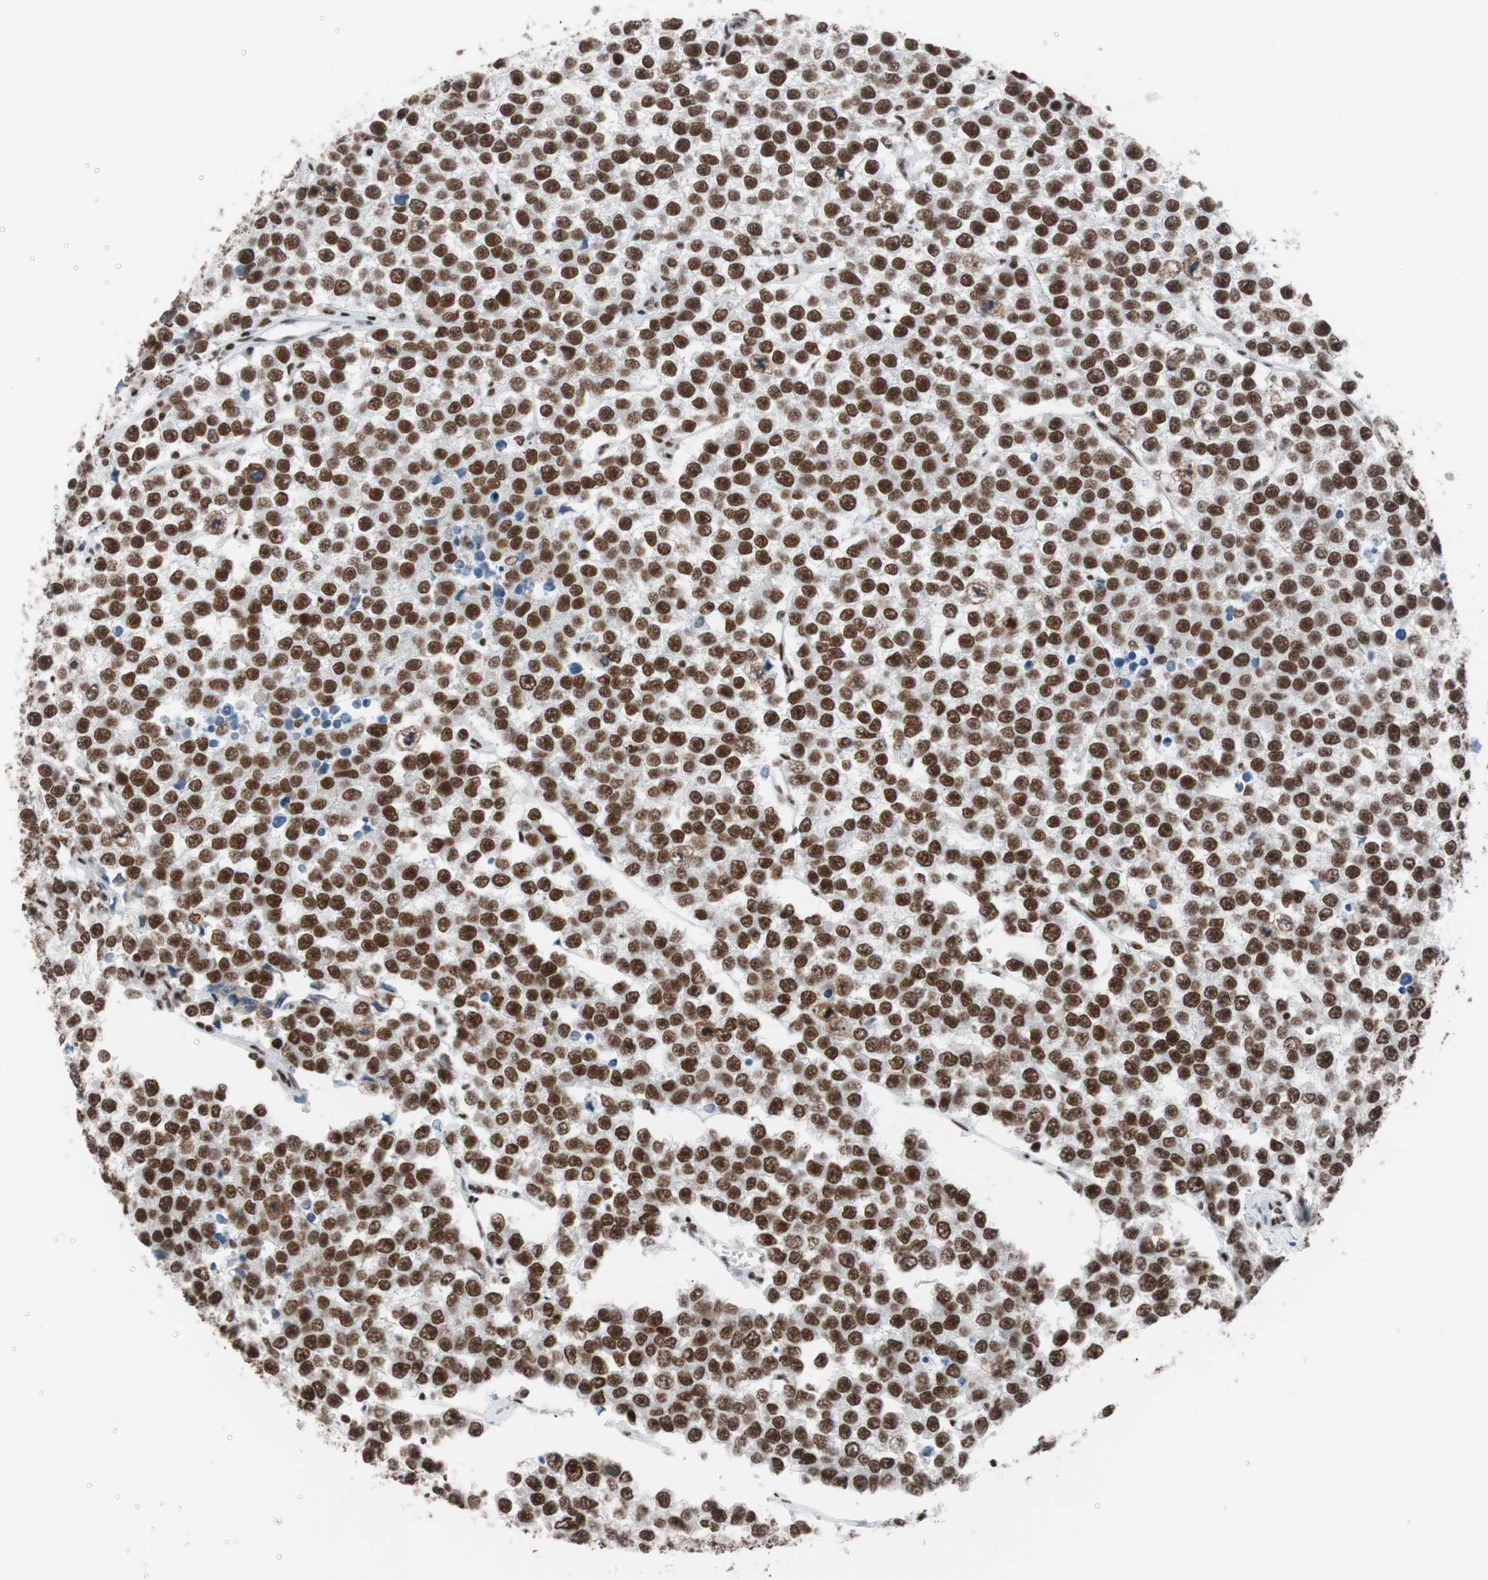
{"staining": {"intensity": "strong", "quantity": ">75%", "location": "nuclear"}, "tissue": "testis cancer", "cell_type": "Tumor cells", "image_type": "cancer", "snomed": [{"axis": "morphology", "description": "Seminoma, NOS"}, {"axis": "morphology", "description": "Carcinoma, Embryonal, NOS"}, {"axis": "topography", "description": "Testis"}], "caption": "This is a micrograph of IHC staining of embryonal carcinoma (testis), which shows strong positivity in the nuclear of tumor cells.", "gene": "ARID1A", "patient": {"sex": "male", "age": 52}}